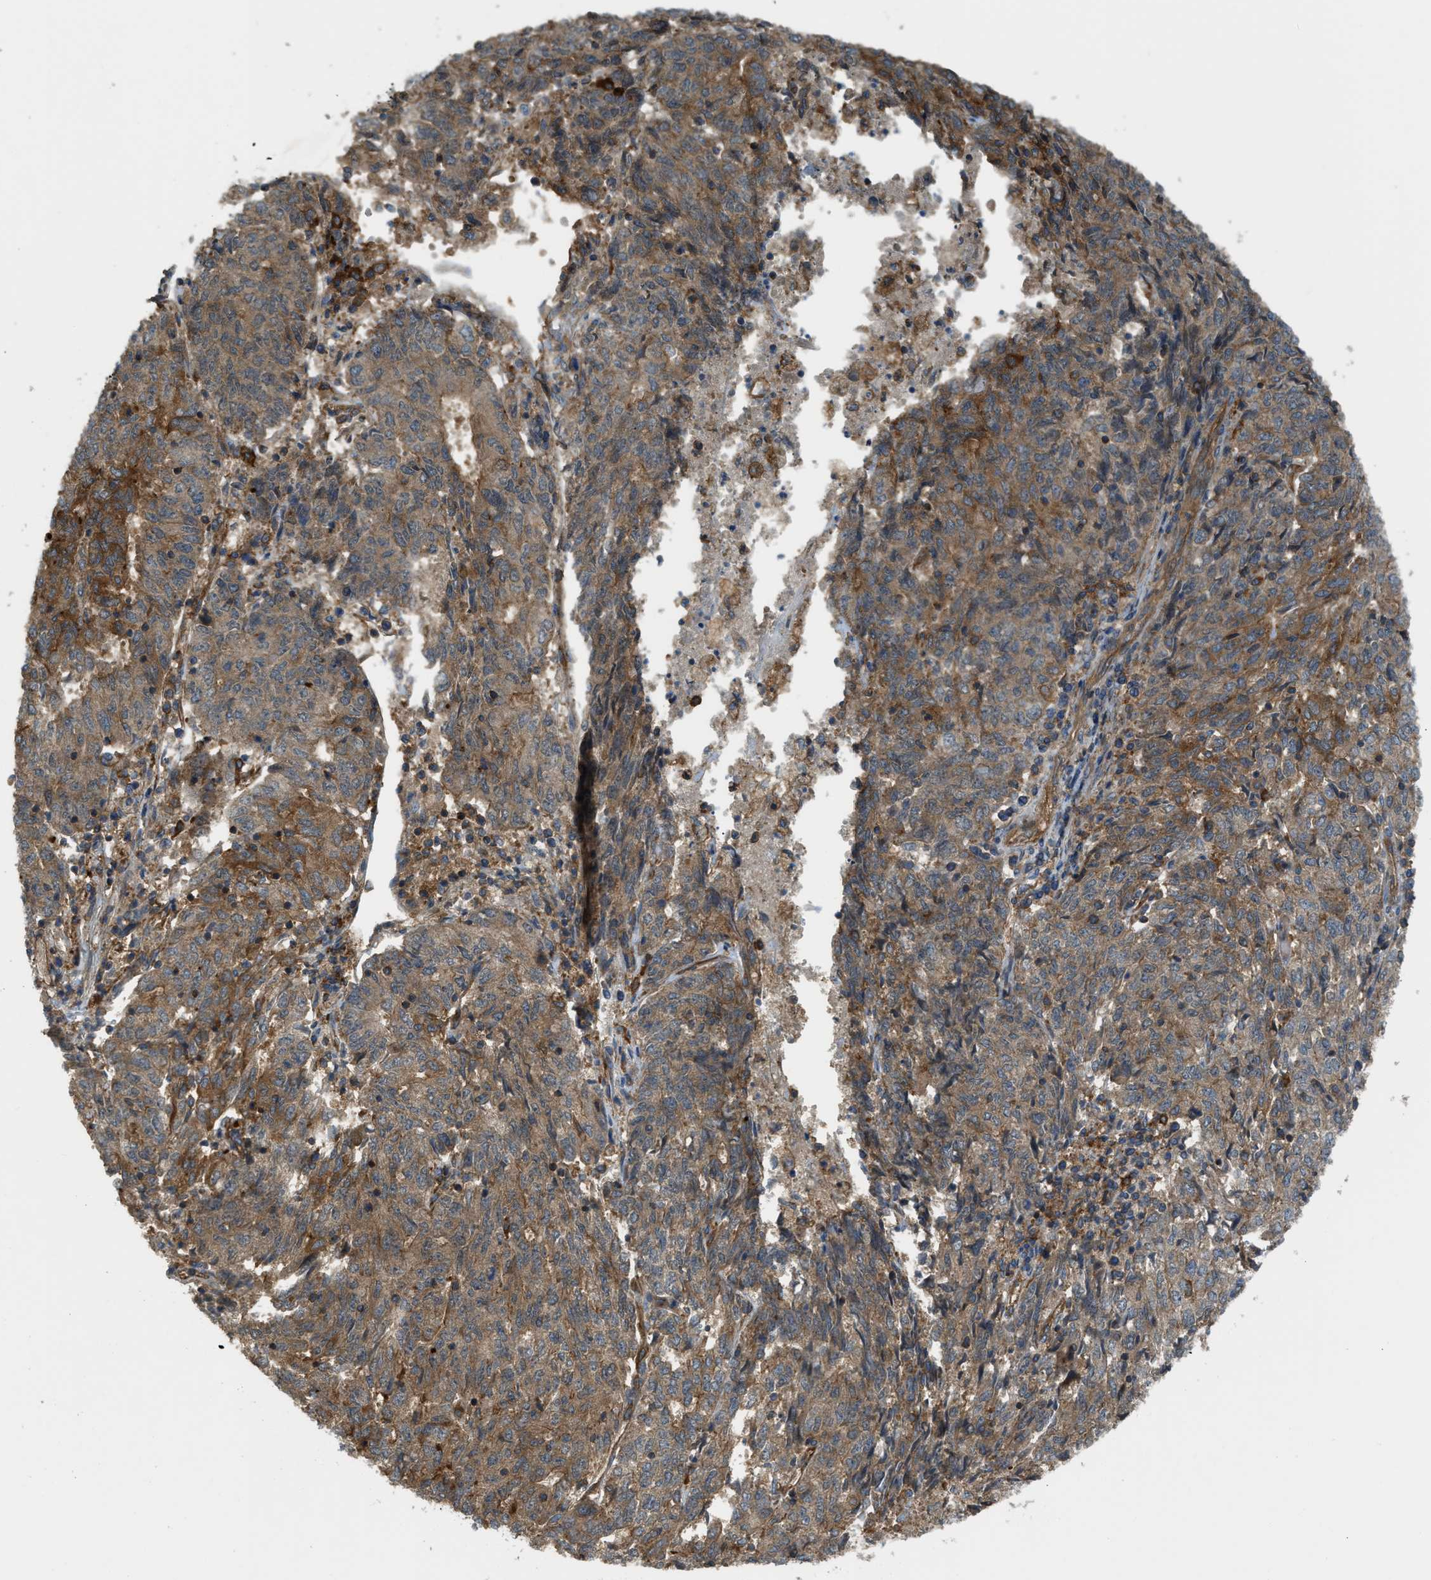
{"staining": {"intensity": "moderate", "quantity": ">75%", "location": "cytoplasmic/membranous"}, "tissue": "endometrial cancer", "cell_type": "Tumor cells", "image_type": "cancer", "snomed": [{"axis": "morphology", "description": "Adenocarcinoma, NOS"}, {"axis": "topography", "description": "Endometrium"}], "caption": "Protein staining by IHC reveals moderate cytoplasmic/membranous staining in about >75% of tumor cells in adenocarcinoma (endometrial).", "gene": "BAG4", "patient": {"sex": "female", "age": 80}}